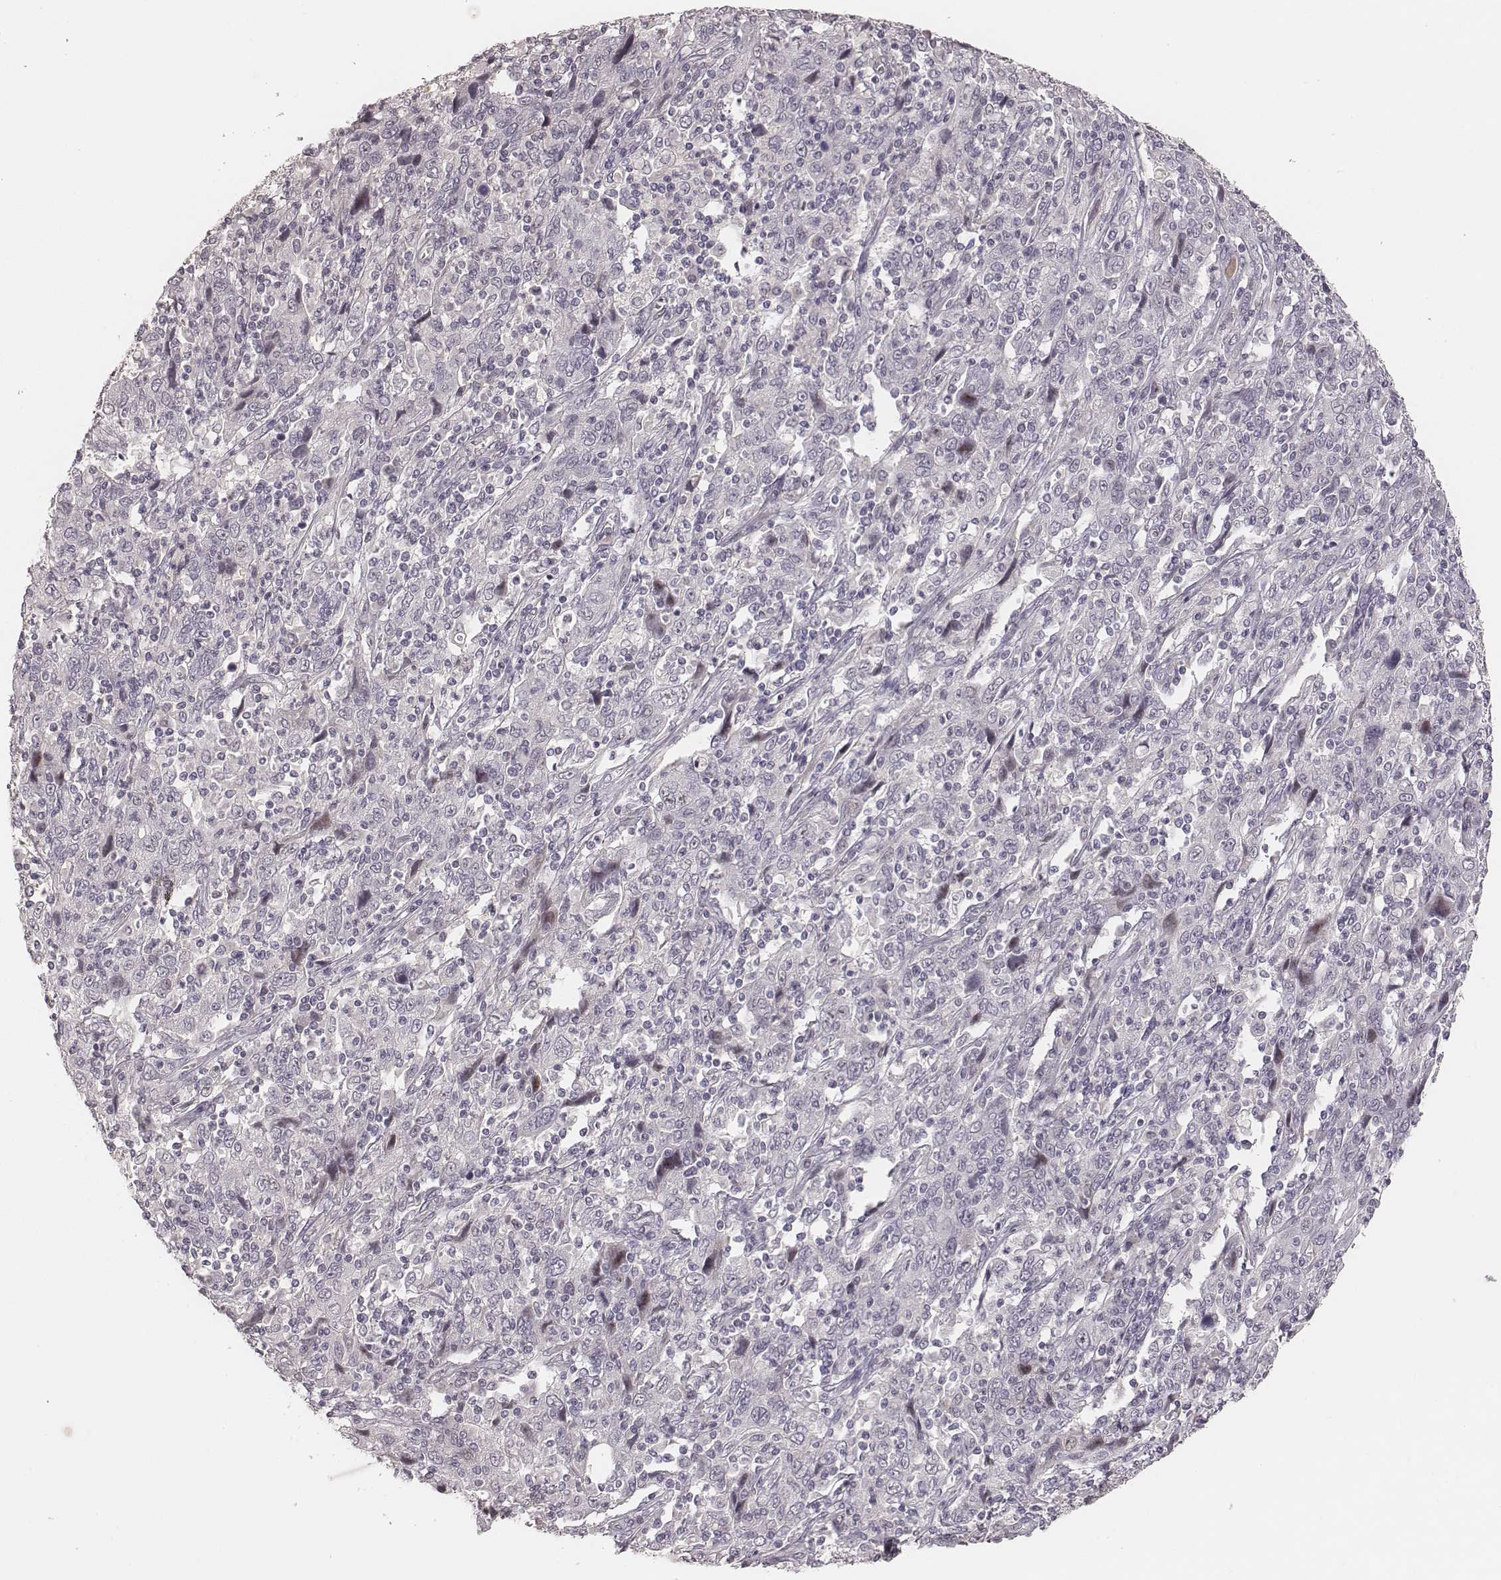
{"staining": {"intensity": "negative", "quantity": "none", "location": "none"}, "tissue": "cervical cancer", "cell_type": "Tumor cells", "image_type": "cancer", "snomed": [{"axis": "morphology", "description": "Squamous cell carcinoma, NOS"}, {"axis": "topography", "description": "Cervix"}], "caption": "Photomicrograph shows no significant protein expression in tumor cells of cervical cancer.", "gene": "MADCAM1", "patient": {"sex": "female", "age": 46}}